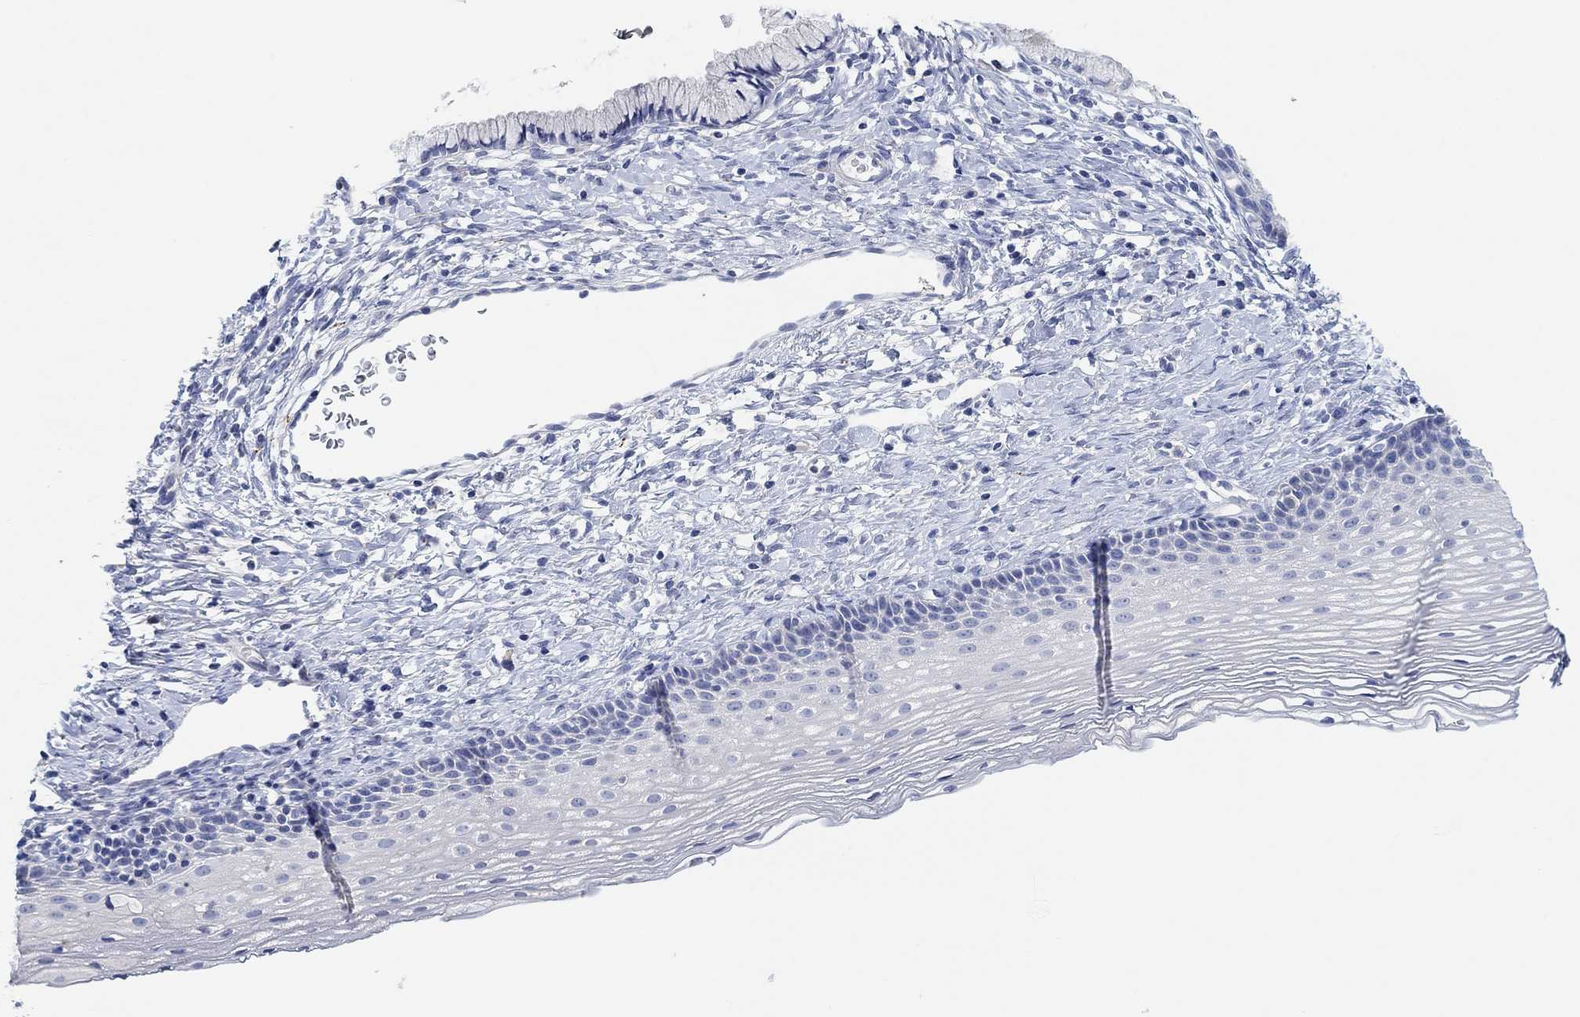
{"staining": {"intensity": "negative", "quantity": "none", "location": "none"}, "tissue": "cervix", "cell_type": "Glandular cells", "image_type": "normal", "snomed": [{"axis": "morphology", "description": "Normal tissue, NOS"}, {"axis": "topography", "description": "Cervix"}], "caption": "A high-resolution photomicrograph shows IHC staining of unremarkable cervix, which displays no significant staining in glandular cells.", "gene": "VAT1L", "patient": {"sex": "female", "age": 39}}